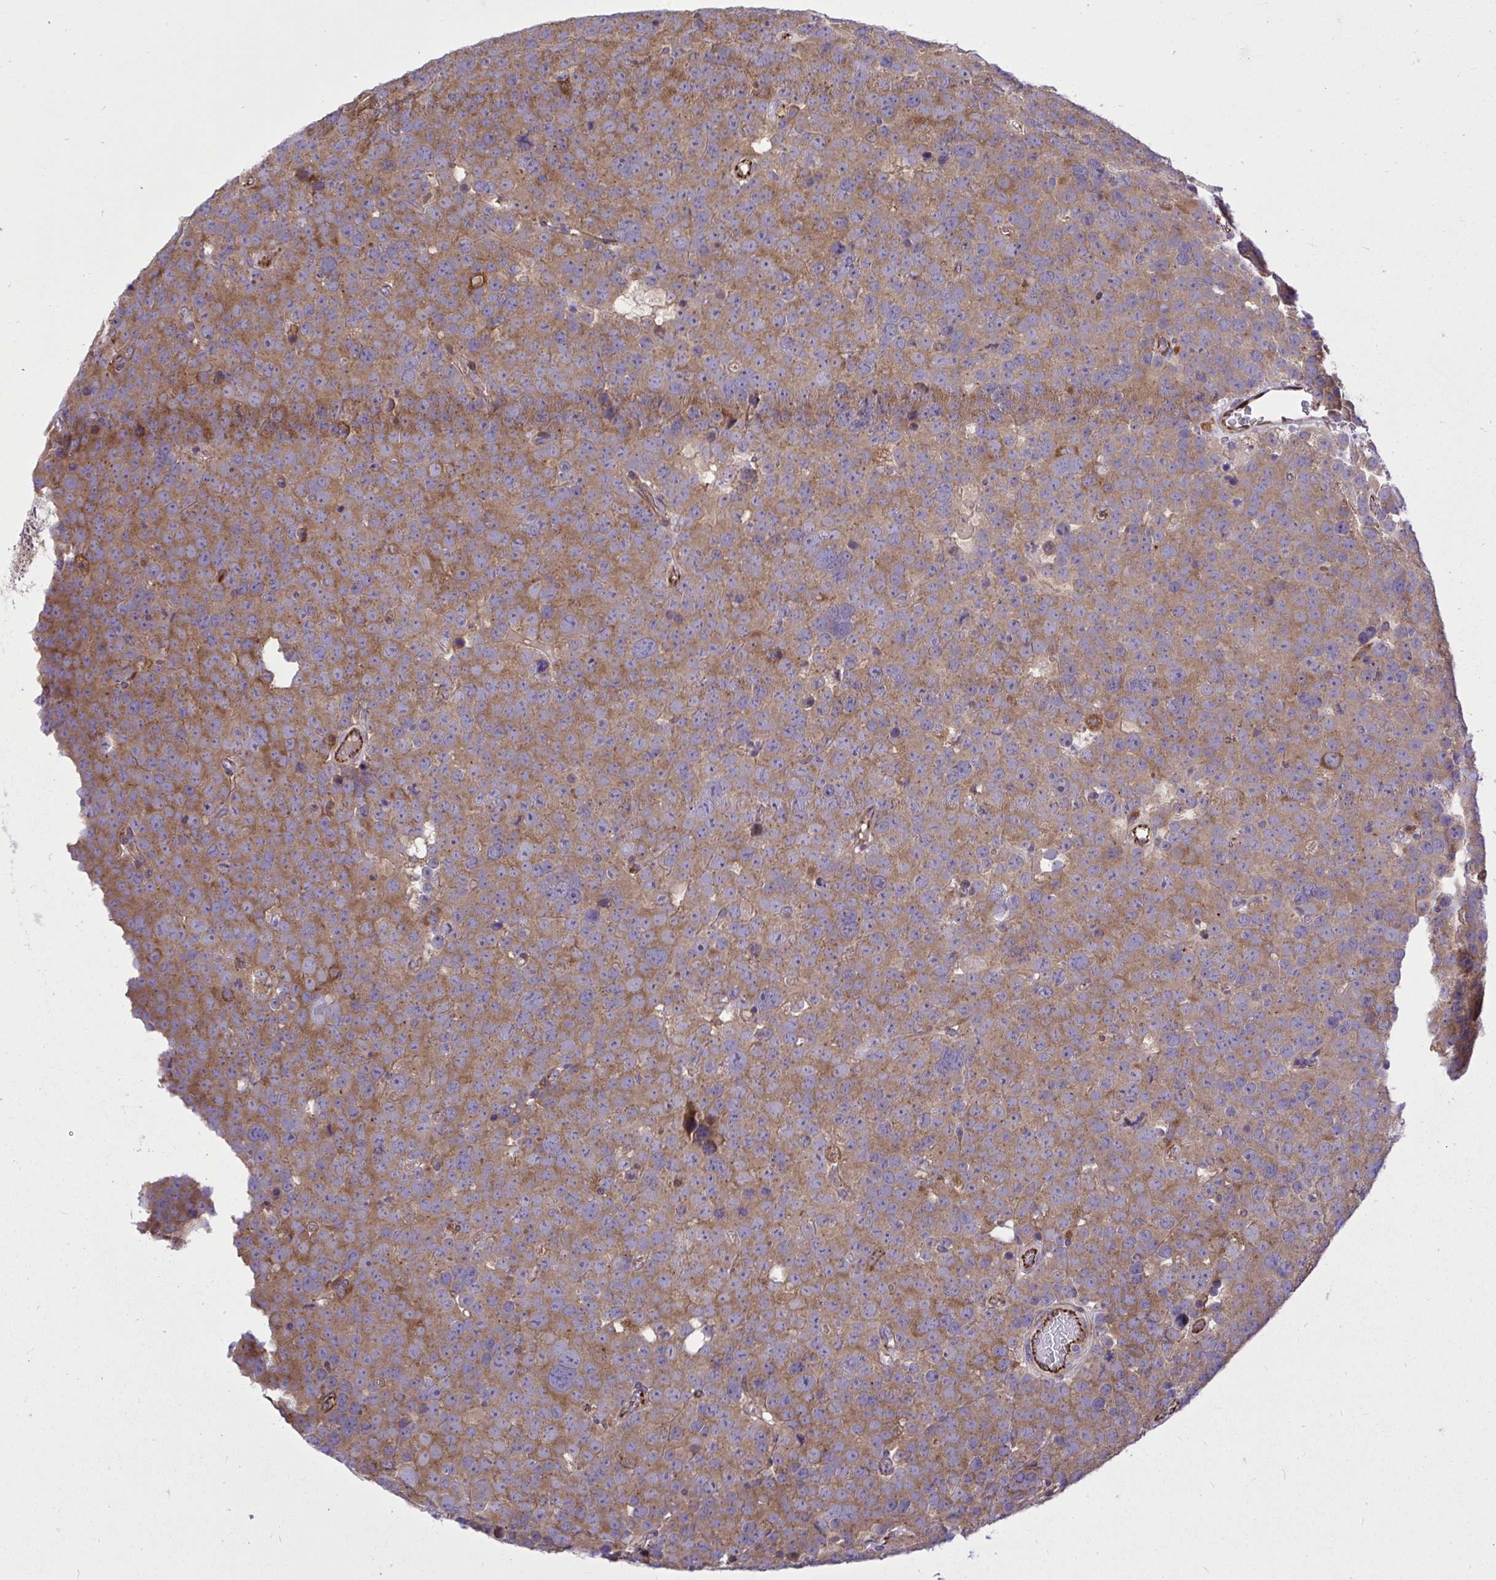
{"staining": {"intensity": "weak", "quantity": ">75%", "location": "cytoplasmic/membranous"}, "tissue": "testis cancer", "cell_type": "Tumor cells", "image_type": "cancer", "snomed": [{"axis": "morphology", "description": "Seminoma, NOS"}, {"axis": "topography", "description": "Testis"}], "caption": "A brown stain shows weak cytoplasmic/membranous staining of a protein in testis cancer tumor cells. The staining is performed using DAB brown chromogen to label protein expression. The nuclei are counter-stained blue using hematoxylin.", "gene": "PAIP2", "patient": {"sex": "male", "age": 71}}